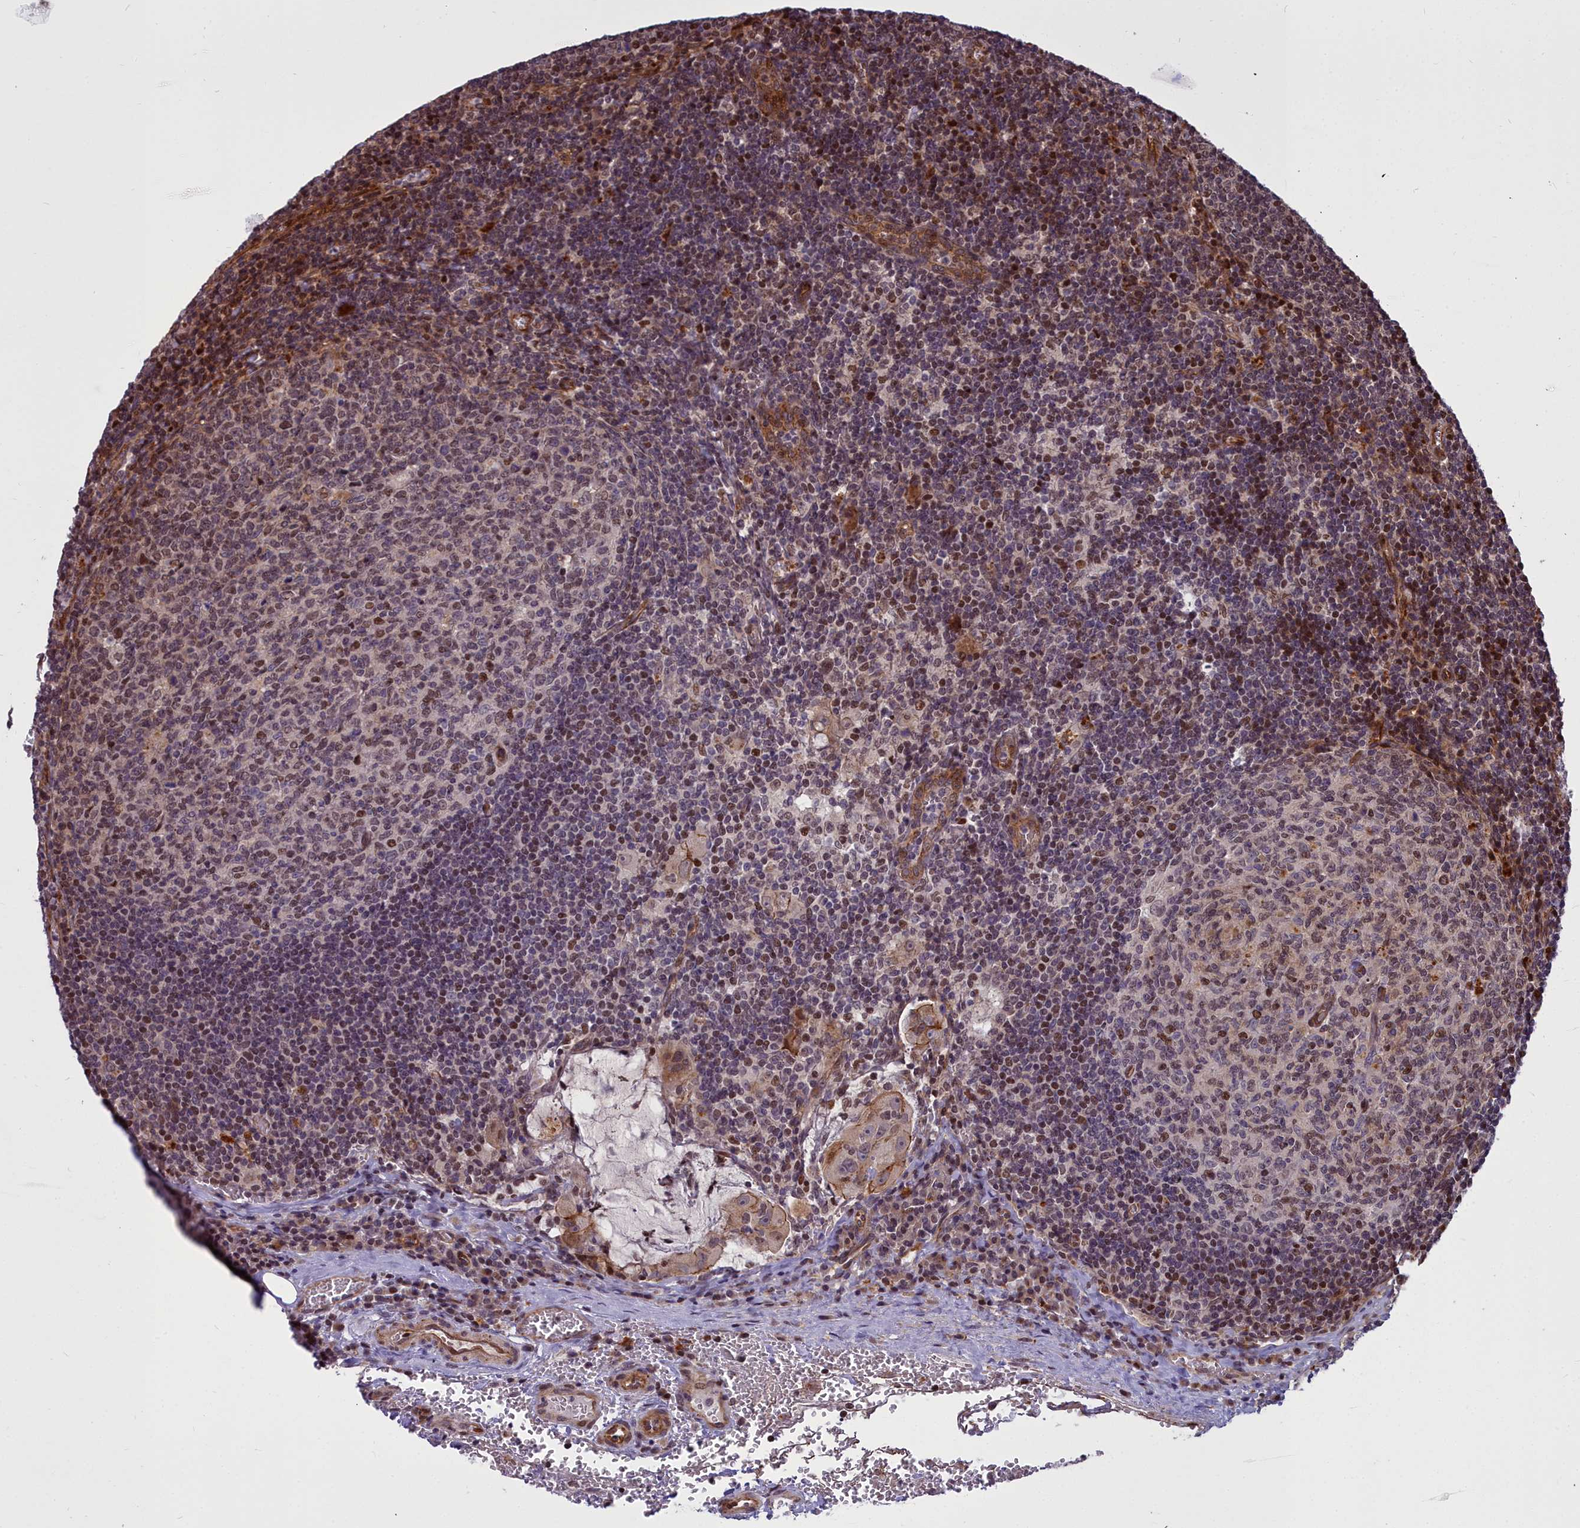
{"staining": {"intensity": "moderate", "quantity": "25%-75%", "location": "nuclear"}, "tissue": "lymph node", "cell_type": "Germinal center cells", "image_type": "normal", "snomed": [{"axis": "morphology", "description": "Normal tissue, NOS"}, {"axis": "topography", "description": "Lymph node"}], "caption": "Germinal center cells show moderate nuclear staining in approximately 25%-75% of cells in unremarkable lymph node.", "gene": "GLYATL3", "patient": {"sex": "female", "age": 73}}